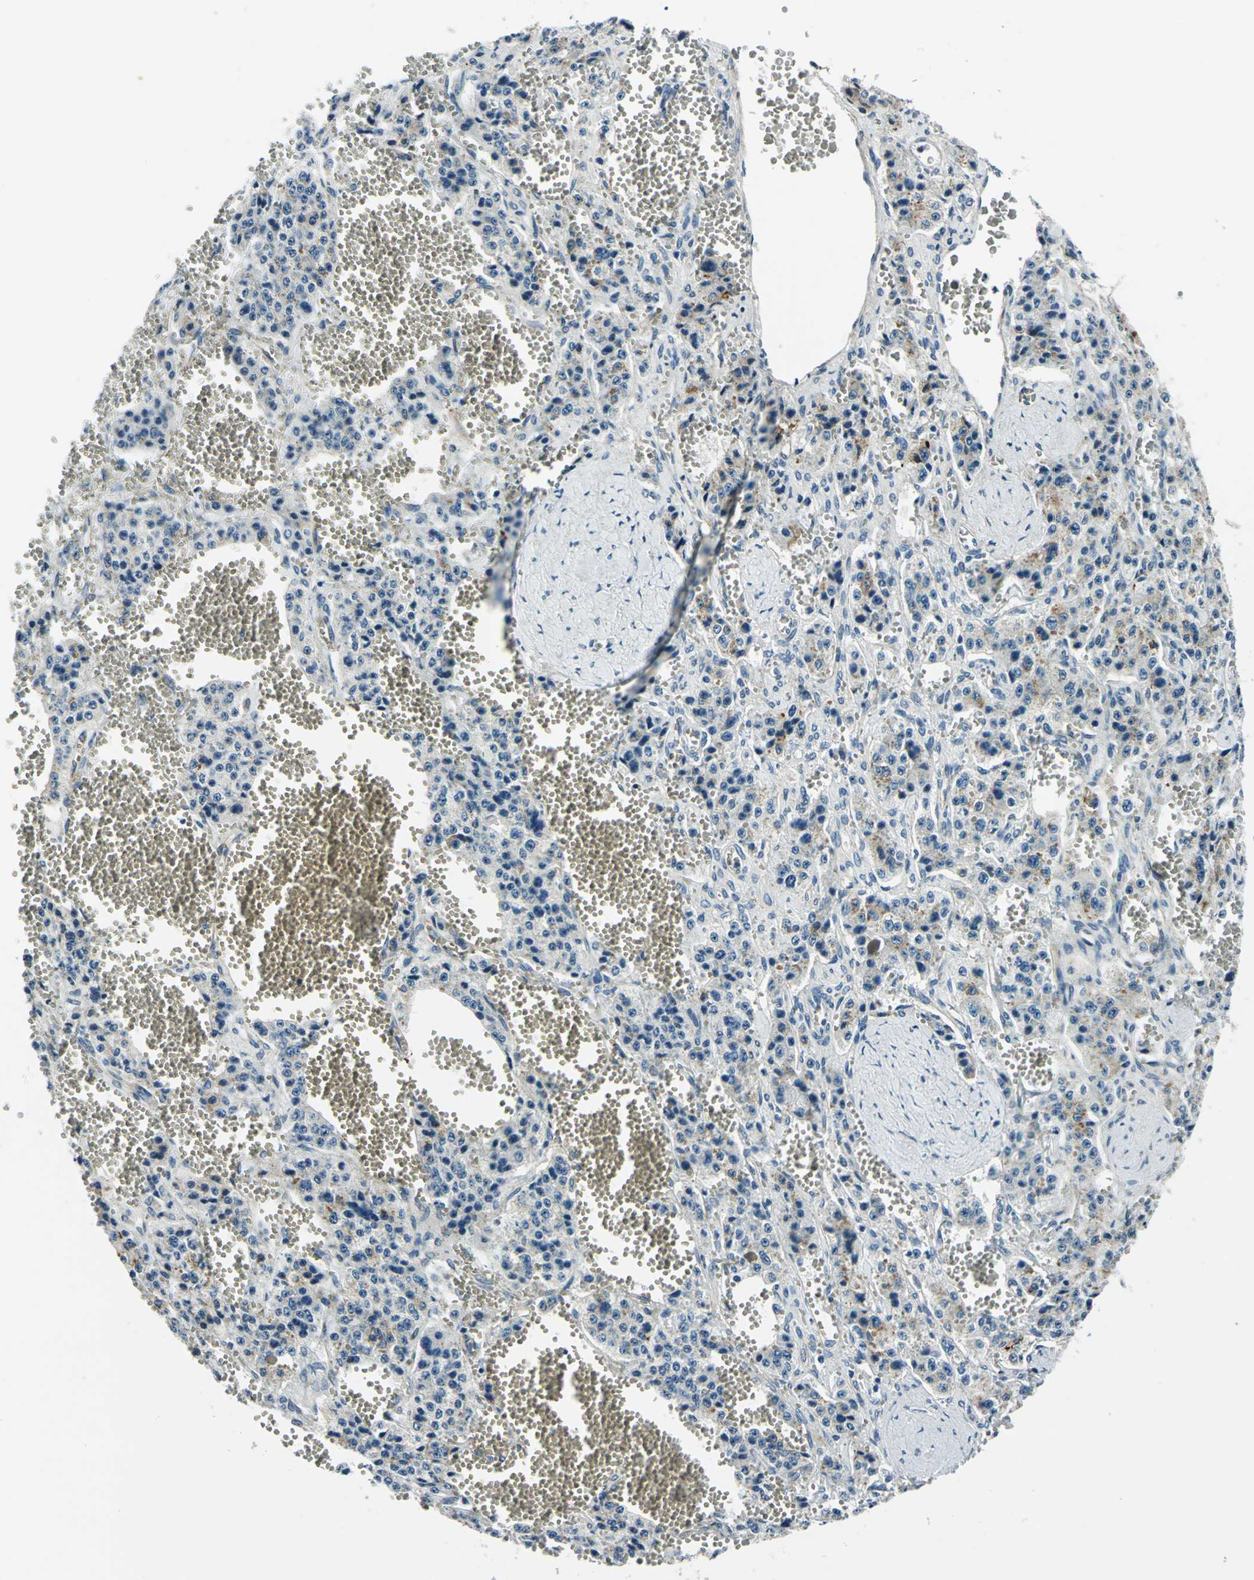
{"staining": {"intensity": "weak", "quantity": "25%-75%", "location": "cytoplasmic/membranous"}, "tissue": "carcinoid", "cell_type": "Tumor cells", "image_type": "cancer", "snomed": [{"axis": "morphology", "description": "Carcinoid, malignant, NOS"}, {"axis": "topography", "description": "Small intestine"}], "caption": "The histopathology image demonstrates a brown stain indicating the presence of a protein in the cytoplasmic/membranous of tumor cells in carcinoid. The staining was performed using DAB (3,3'-diaminobenzidine), with brown indicating positive protein expression. Nuclei are stained blue with hematoxylin.", "gene": "CDC42EP1", "patient": {"sex": "male", "age": 52}}